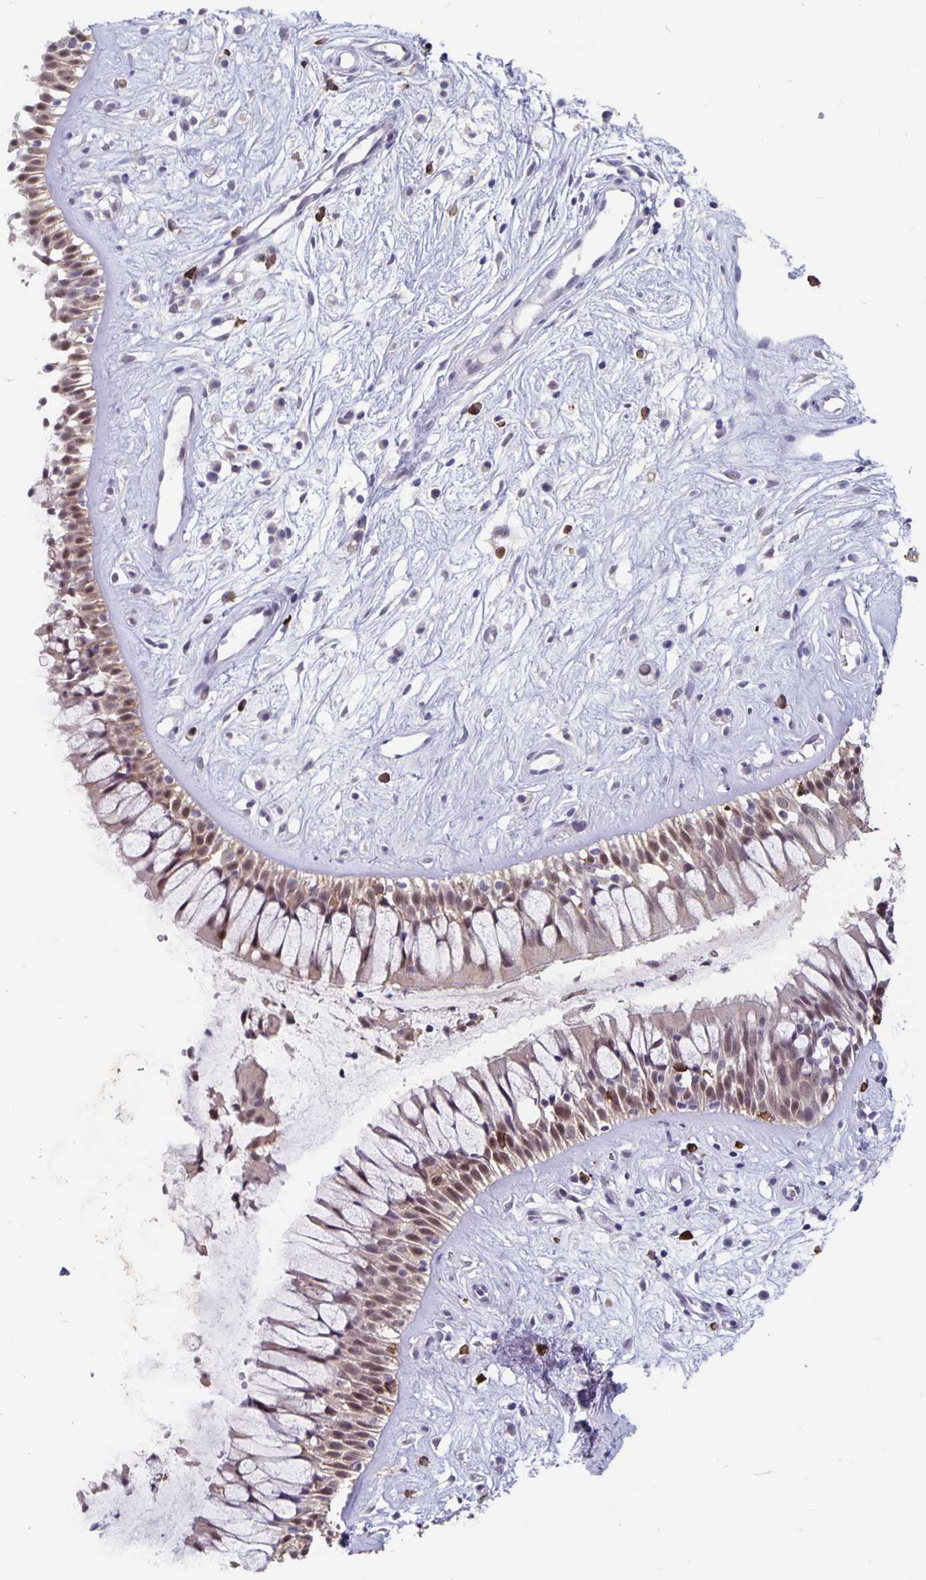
{"staining": {"intensity": "moderate", "quantity": ">75%", "location": "cytoplasmic/membranous,nuclear"}, "tissue": "nasopharynx", "cell_type": "Respiratory epithelial cells", "image_type": "normal", "snomed": [{"axis": "morphology", "description": "Normal tissue, NOS"}, {"axis": "topography", "description": "Nasopharynx"}], "caption": "Normal nasopharynx shows moderate cytoplasmic/membranous,nuclear expression in approximately >75% of respiratory epithelial cells.", "gene": "ZNF691", "patient": {"sex": "male", "age": 32}}